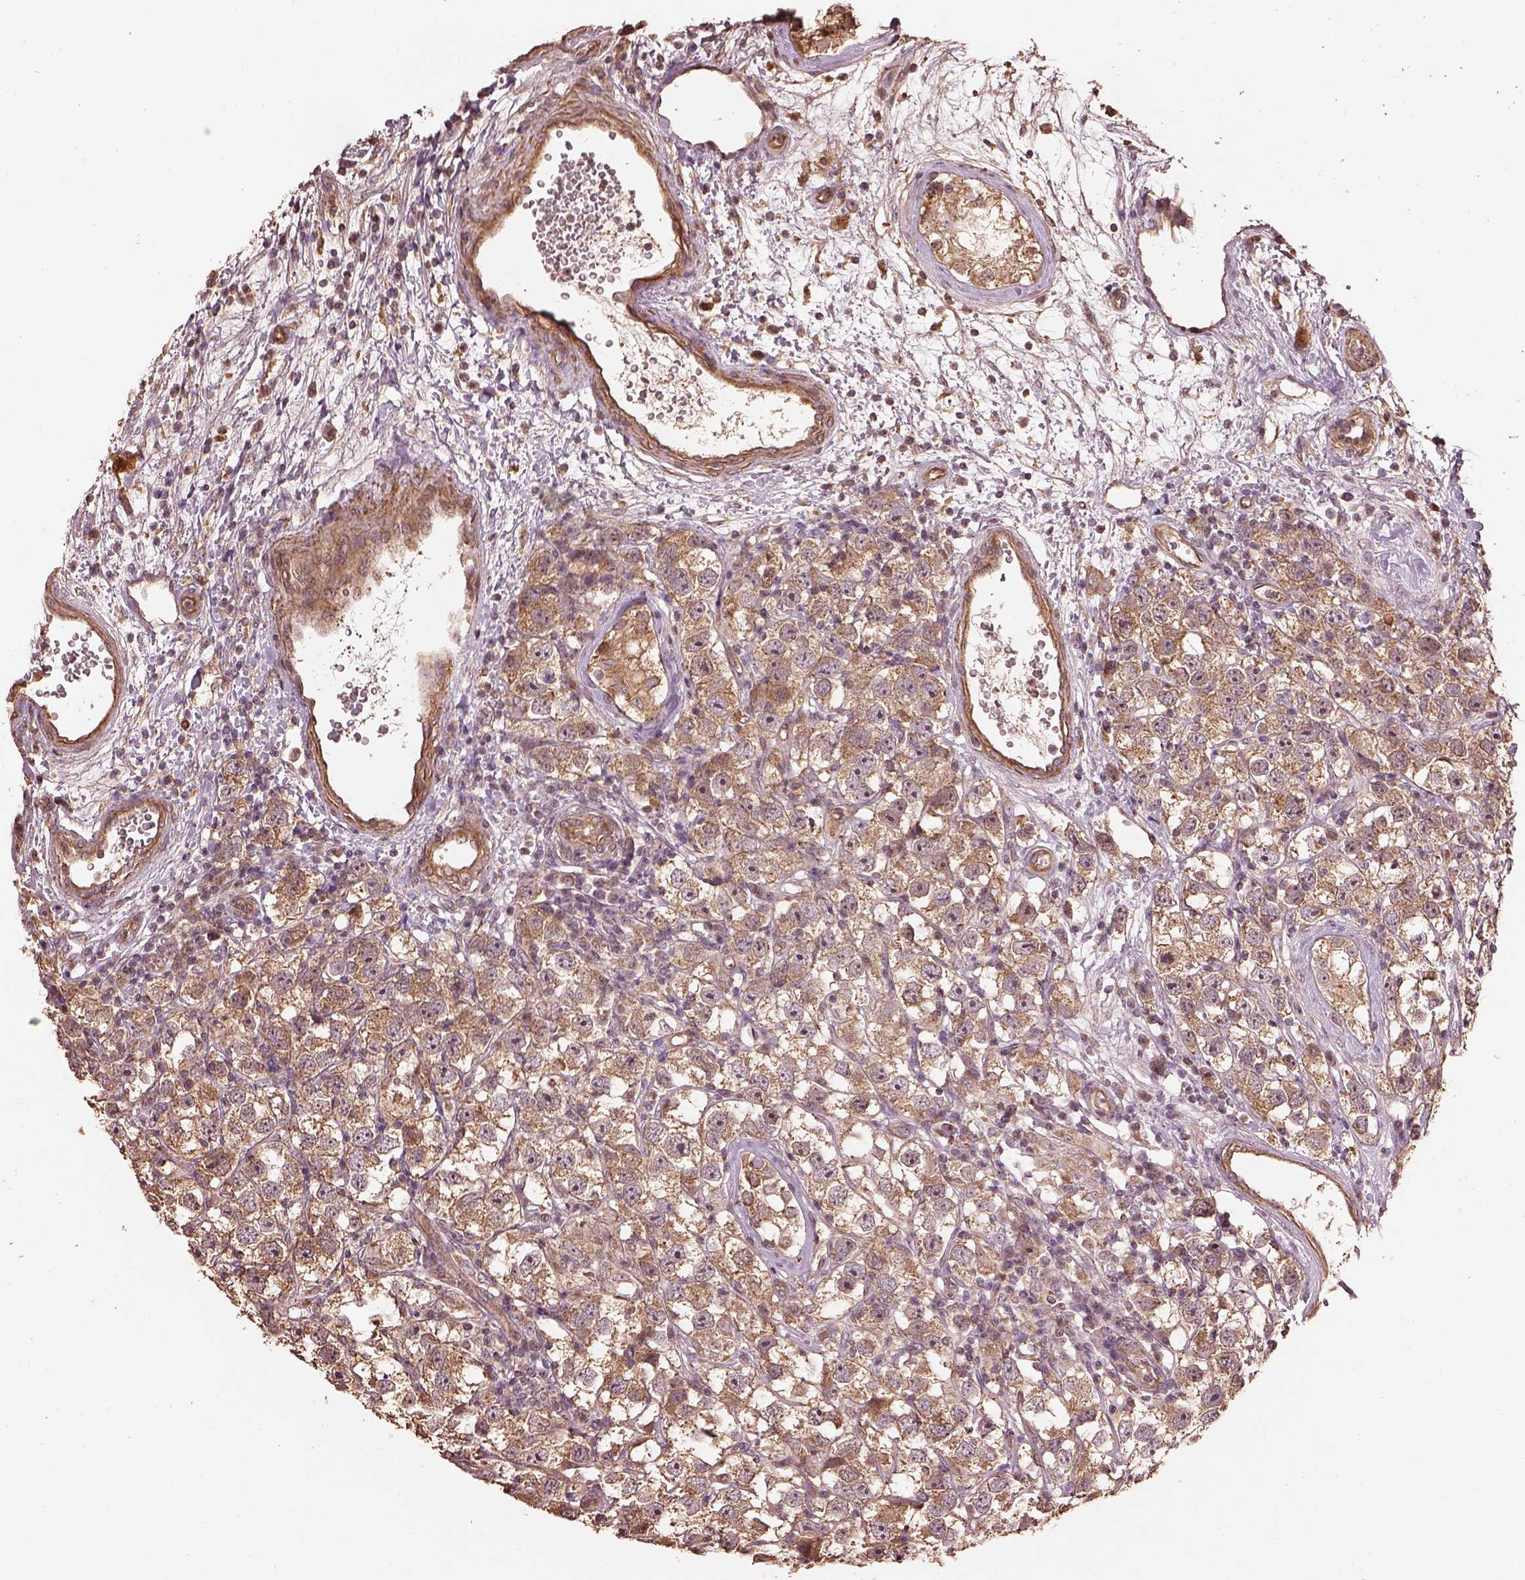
{"staining": {"intensity": "moderate", "quantity": "25%-75%", "location": "cytoplasmic/membranous"}, "tissue": "testis cancer", "cell_type": "Tumor cells", "image_type": "cancer", "snomed": [{"axis": "morphology", "description": "Seminoma, NOS"}, {"axis": "topography", "description": "Testis"}], "caption": "A micrograph showing moderate cytoplasmic/membranous positivity in approximately 25%-75% of tumor cells in testis seminoma, as visualized by brown immunohistochemical staining.", "gene": "METTL4", "patient": {"sex": "male", "age": 26}}